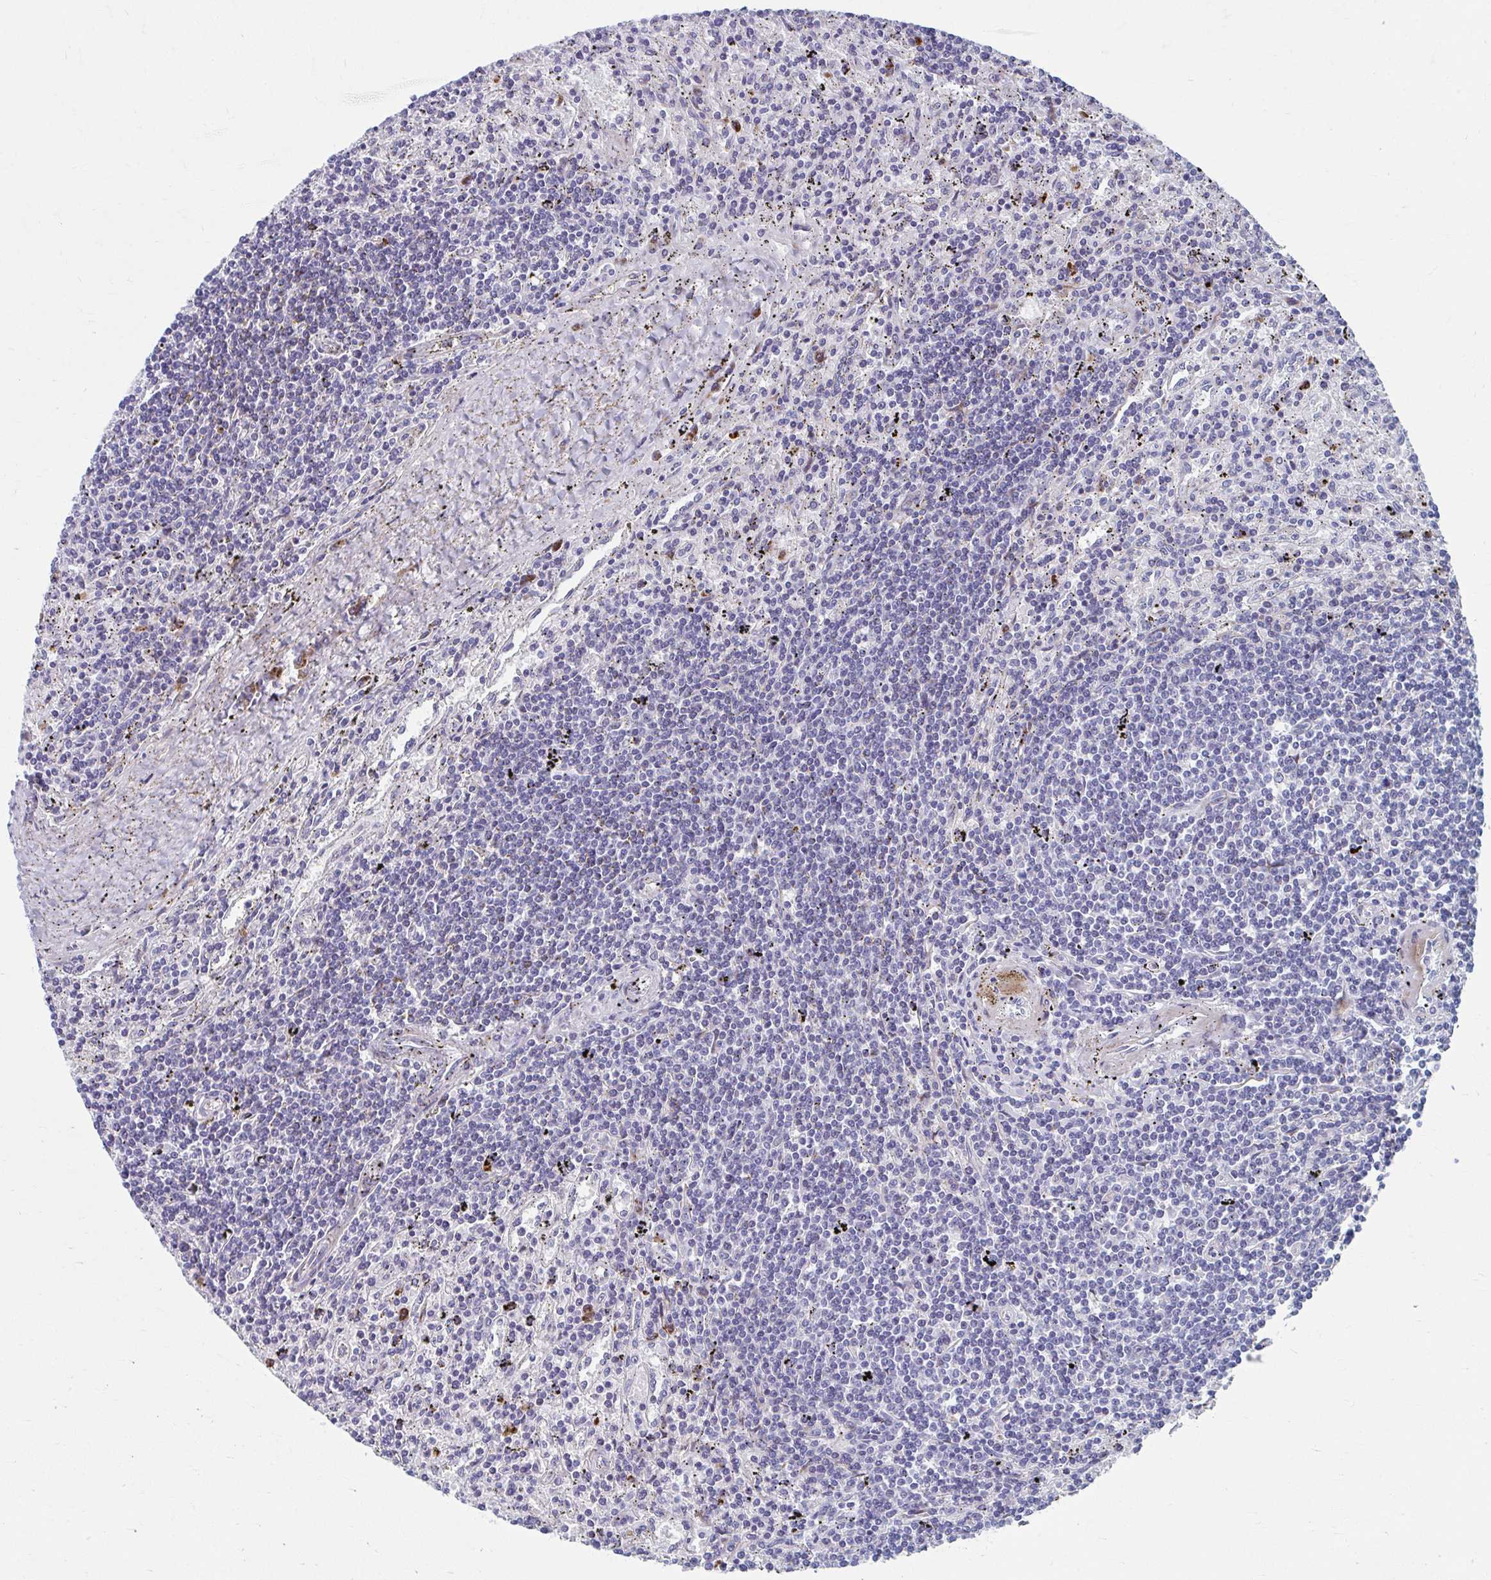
{"staining": {"intensity": "negative", "quantity": "none", "location": "none"}, "tissue": "lymphoma", "cell_type": "Tumor cells", "image_type": "cancer", "snomed": [{"axis": "morphology", "description": "Malignant lymphoma, non-Hodgkin's type, Low grade"}, {"axis": "topography", "description": "Spleen"}], "caption": "Immunohistochemistry (IHC) of lymphoma demonstrates no expression in tumor cells.", "gene": "OLFM2", "patient": {"sex": "male", "age": 76}}